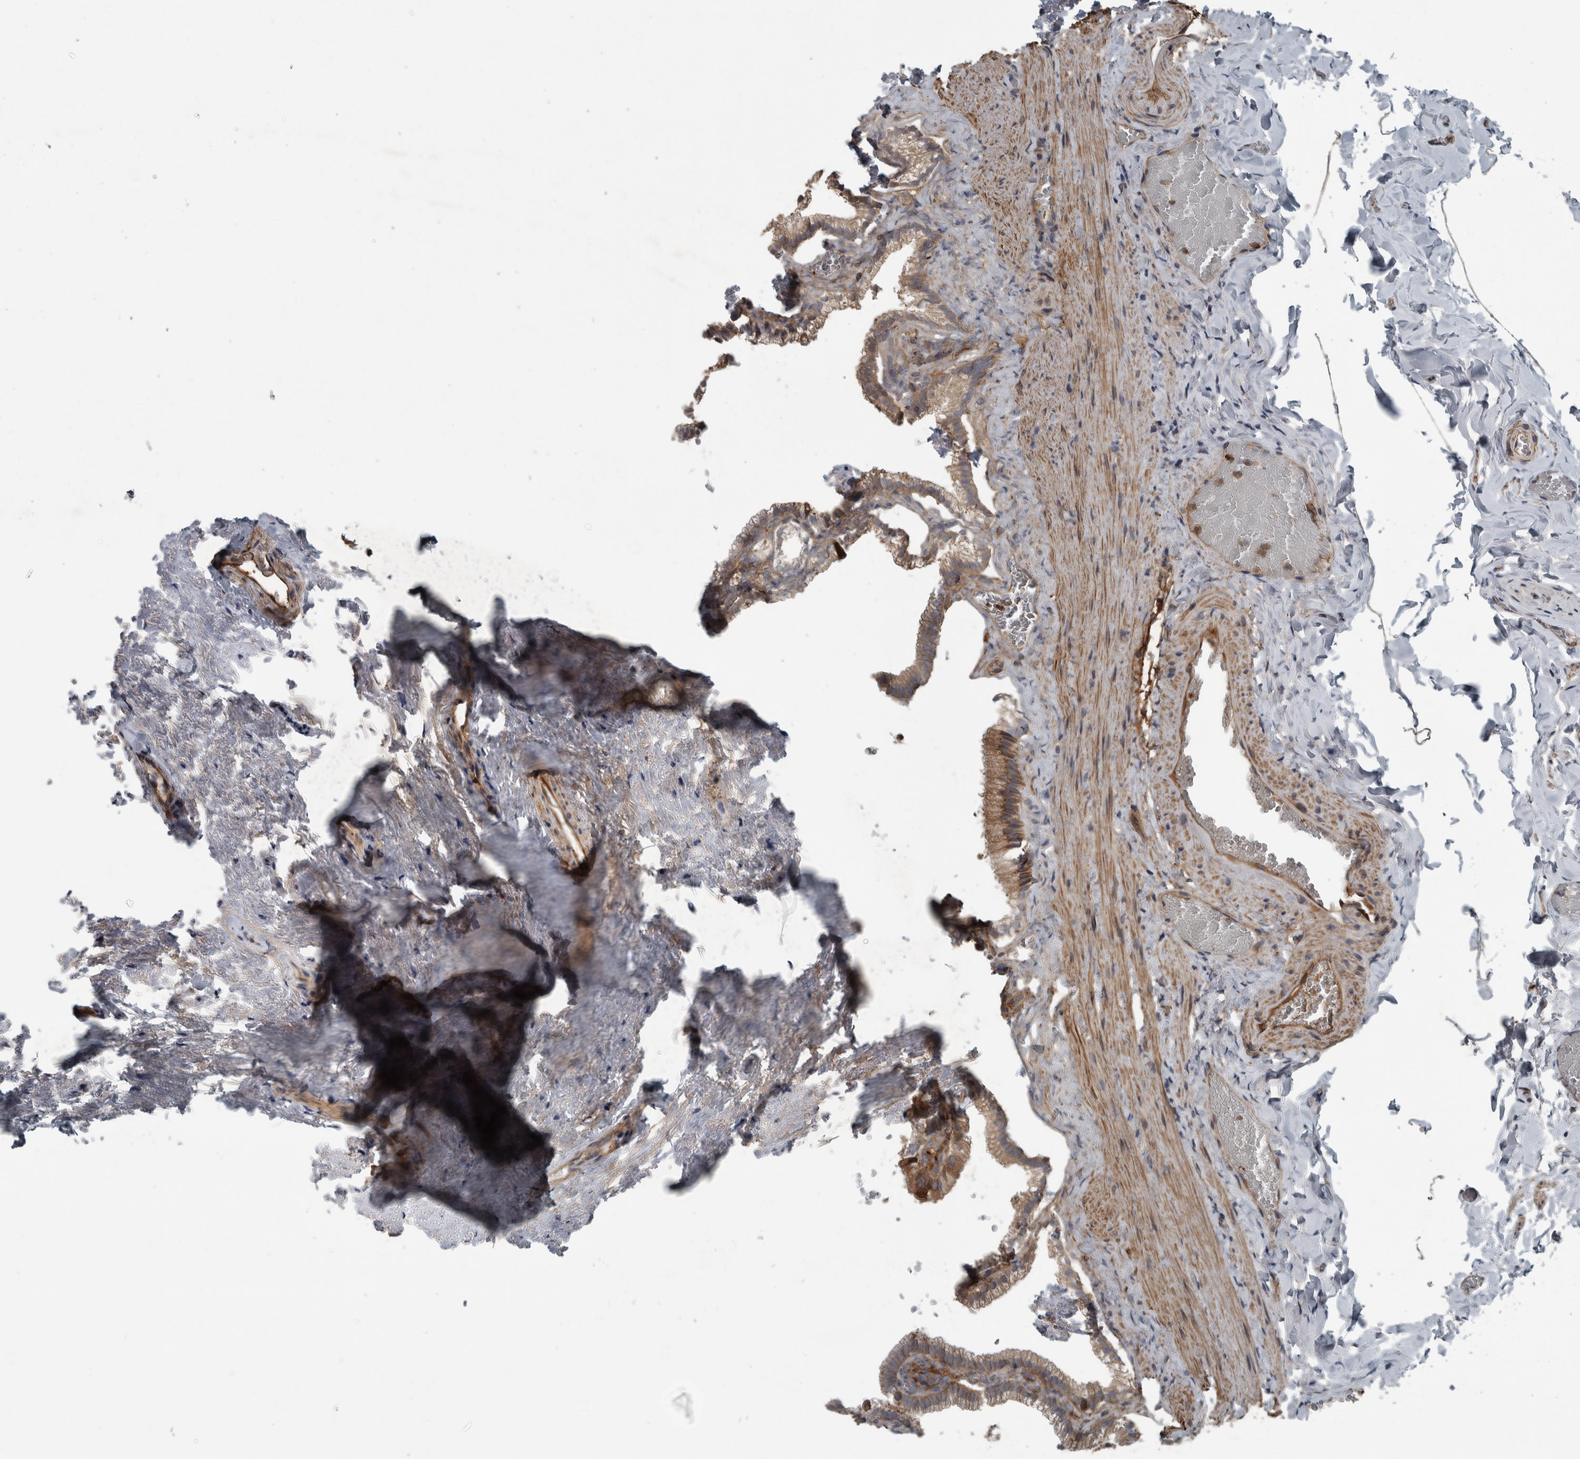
{"staining": {"intensity": "moderate", "quantity": ">75%", "location": "cytoplasmic/membranous"}, "tissue": "gallbladder", "cell_type": "Glandular cells", "image_type": "normal", "snomed": [{"axis": "morphology", "description": "Normal tissue, NOS"}, {"axis": "topography", "description": "Gallbladder"}], "caption": "A high-resolution photomicrograph shows immunohistochemistry (IHC) staining of benign gallbladder, which displays moderate cytoplasmic/membranous expression in approximately >75% of glandular cells.", "gene": "EXOC8", "patient": {"sex": "male", "age": 38}}